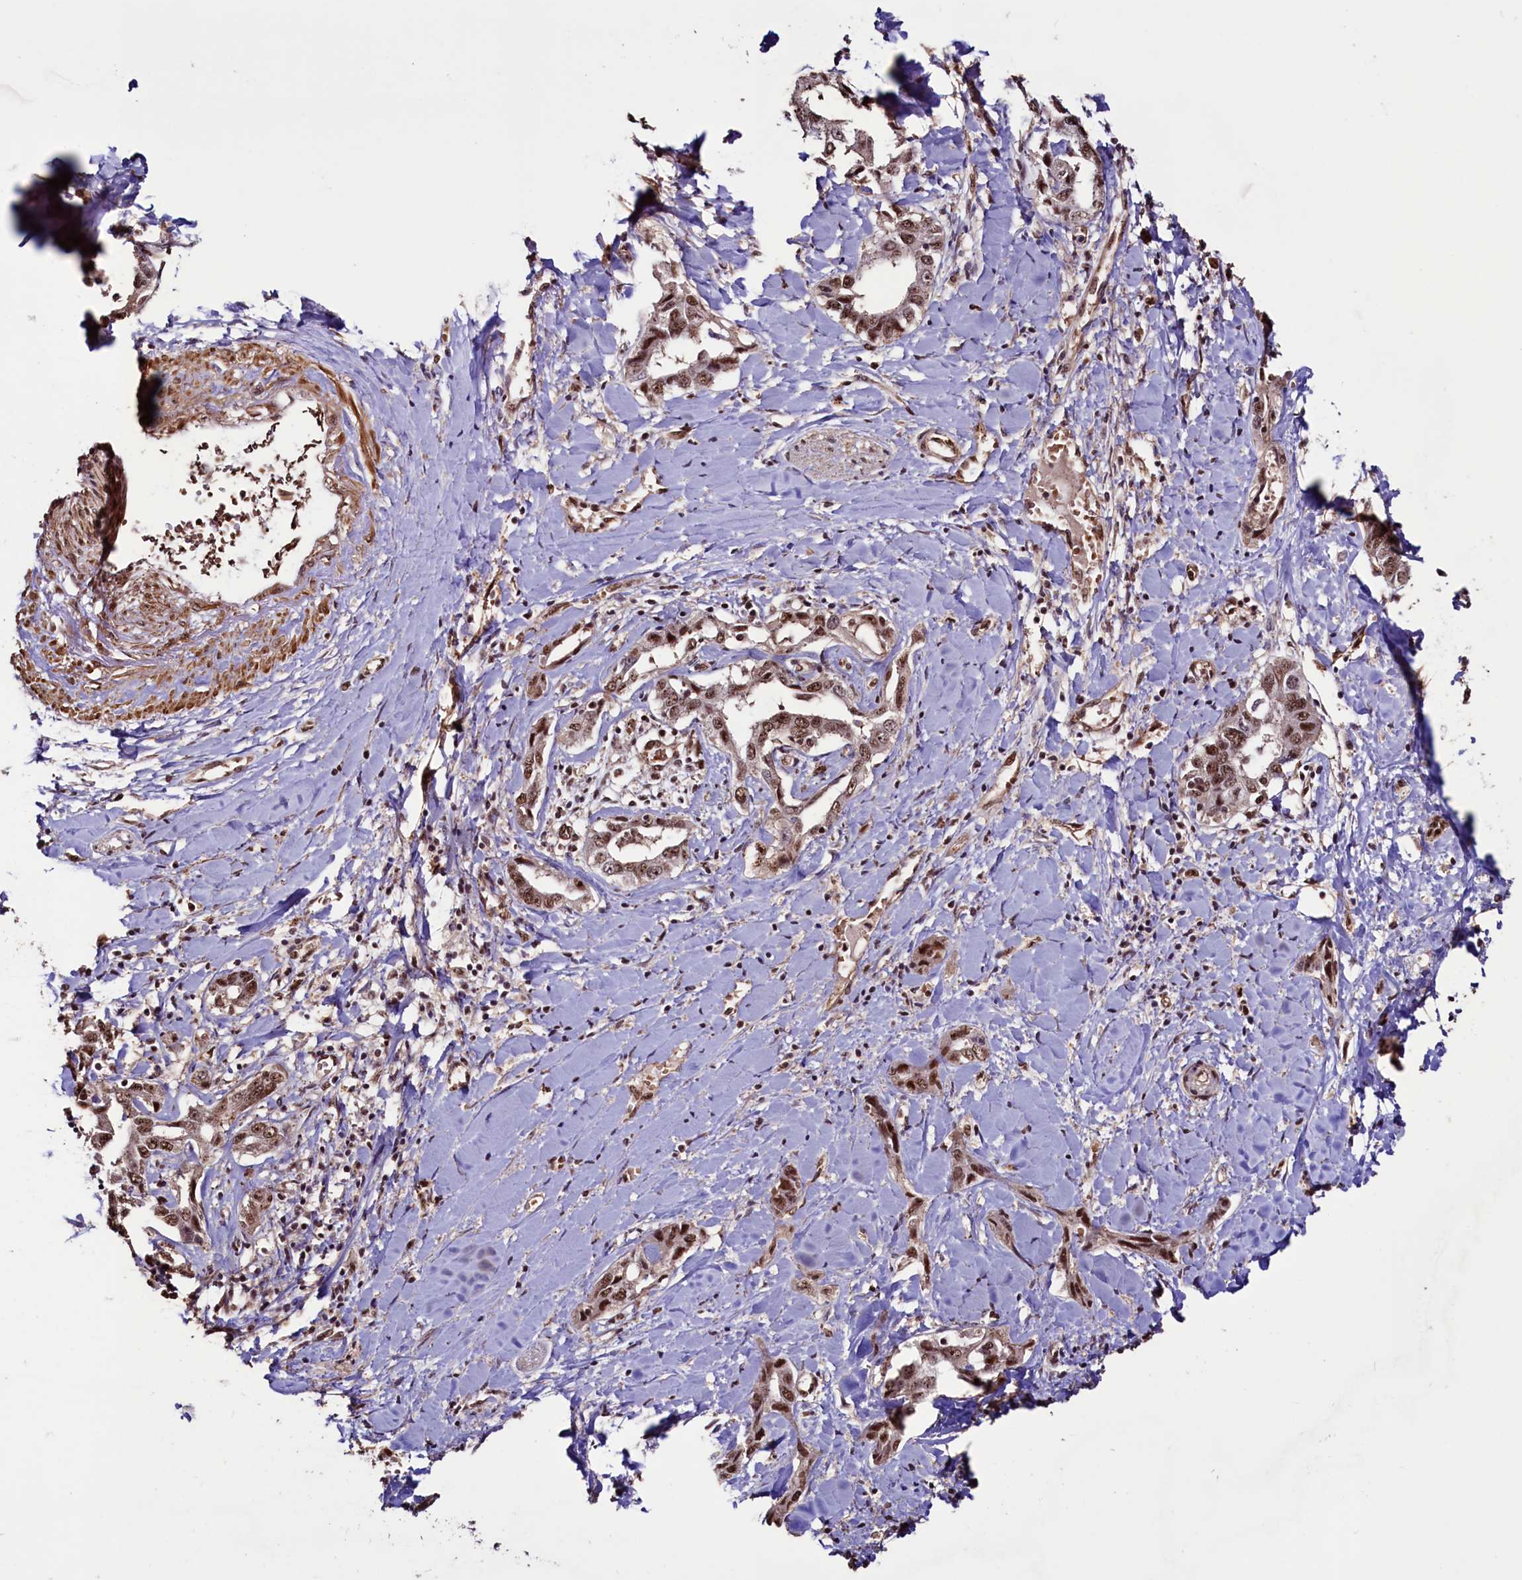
{"staining": {"intensity": "moderate", "quantity": ">75%", "location": "nuclear"}, "tissue": "liver cancer", "cell_type": "Tumor cells", "image_type": "cancer", "snomed": [{"axis": "morphology", "description": "Cholangiocarcinoma"}, {"axis": "topography", "description": "Liver"}], "caption": "Liver cancer stained with a protein marker shows moderate staining in tumor cells.", "gene": "SFSWAP", "patient": {"sex": "male", "age": 59}}